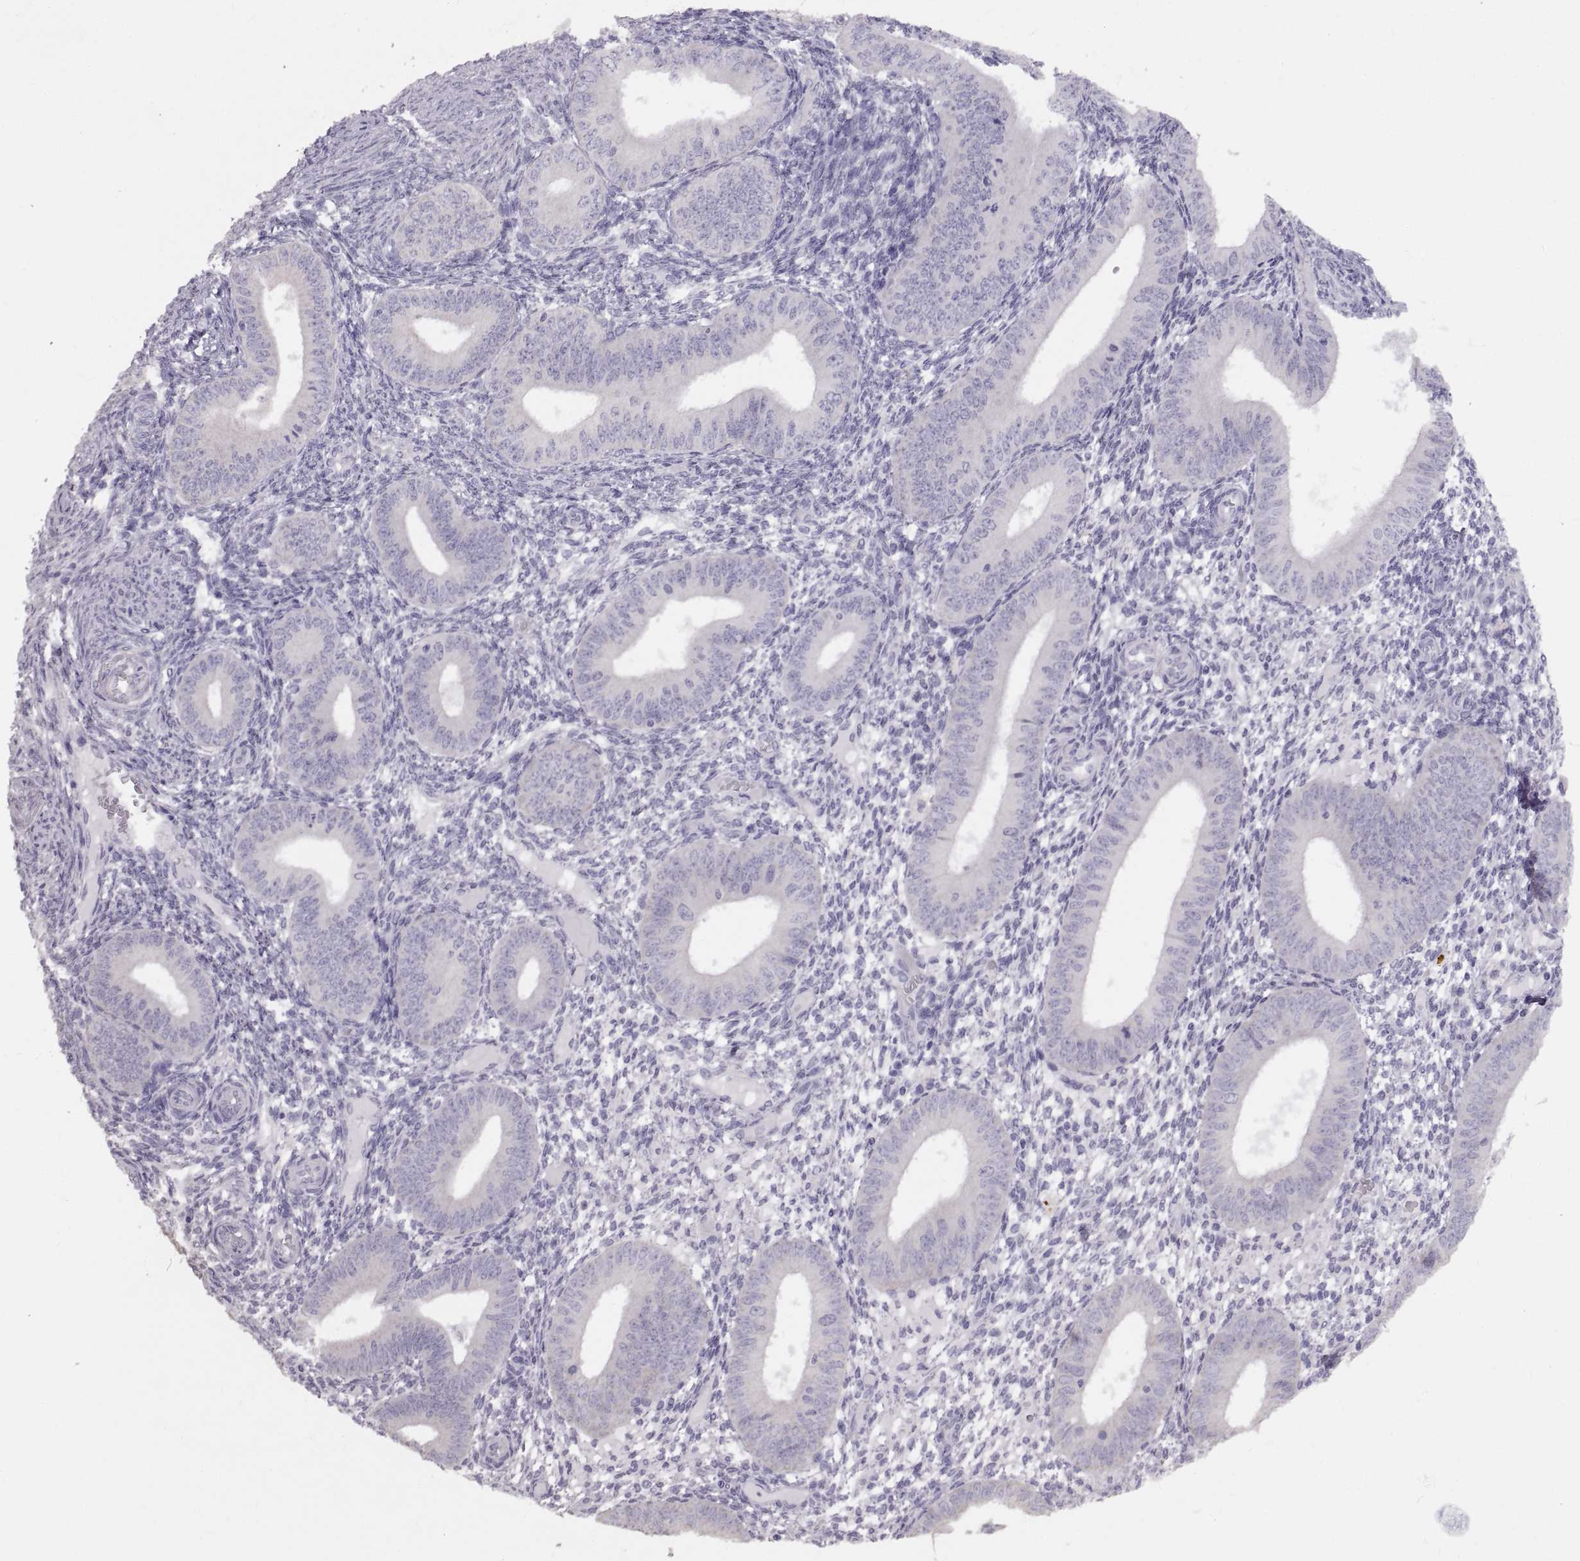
{"staining": {"intensity": "negative", "quantity": "none", "location": "none"}, "tissue": "endometrium", "cell_type": "Cells in endometrial stroma", "image_type": "normal", "snomed": [{"axis": "morphology", "description": "Normal tissue, NOS"}, {"axis": "topography", "description": "Endometrium"}], "caption": "Immunohistochemical staining of normal human endometrium reveals no significant positivity in cells in endometrial stroma.", "gene": "WBP2NL", "patient": {"sex": "female", "age": 39}}